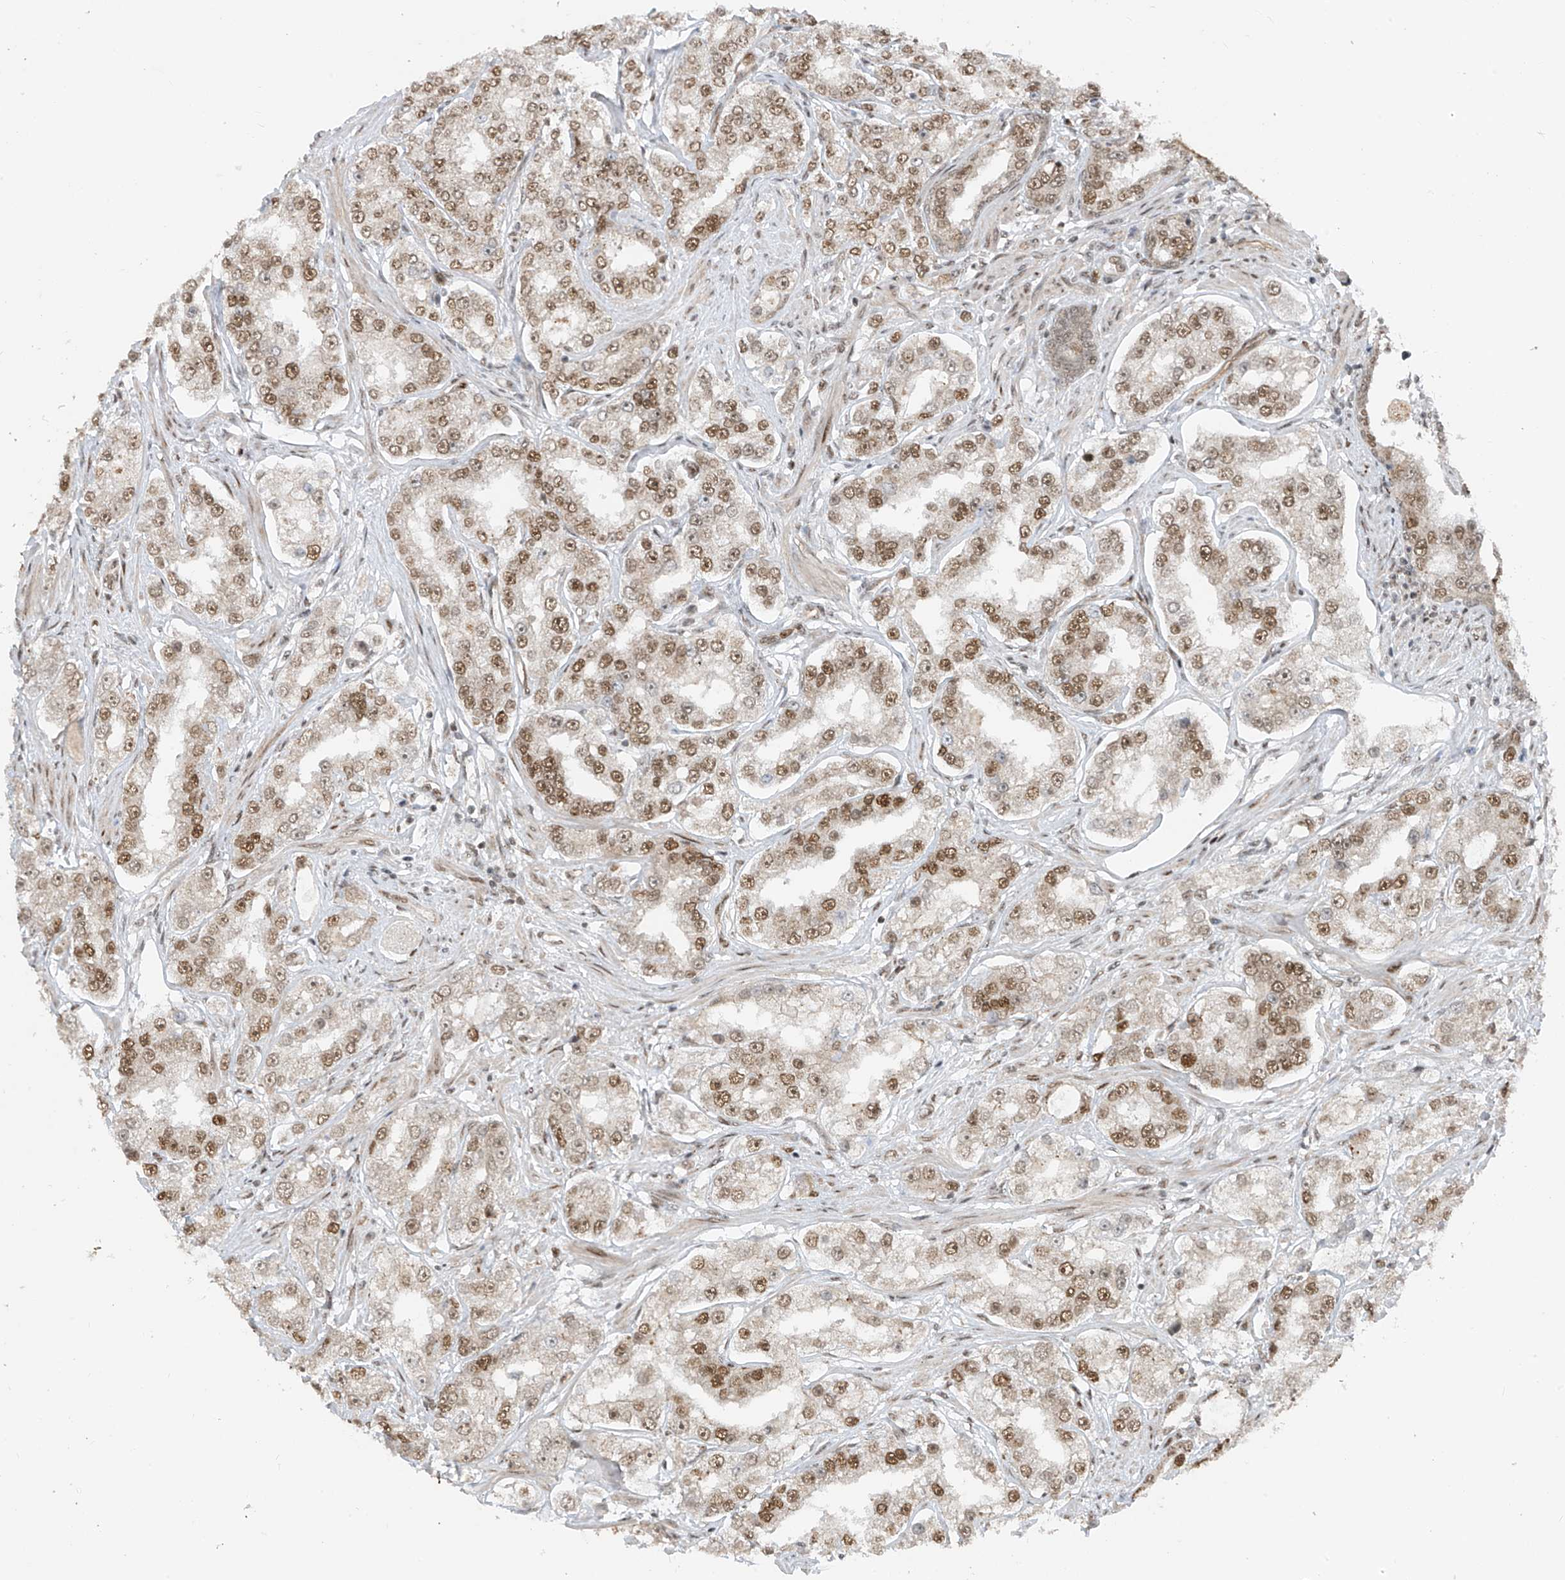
{"staining": {"intensity": "moderate", "quantity": ">75%", "location": "nuclear"}, "tissue": "prostate cancer", "cell_type": "Tumor cells", "image_type": "cancer", "snomed": [{"axis": "morphology", "description": "Normal tissue, NOS"}, {"axis": "morphology", "description": "Adenocarcinoma, High grade"}, {"axis": "topography", "description": "Prostate"}], "caption": "Moderate nuclear protein staining is seen in approximately >75% of tumor cells in prostate cancer.", "gene": "ARHGEF3", "patient": {"sex": "male", "age": 83}}